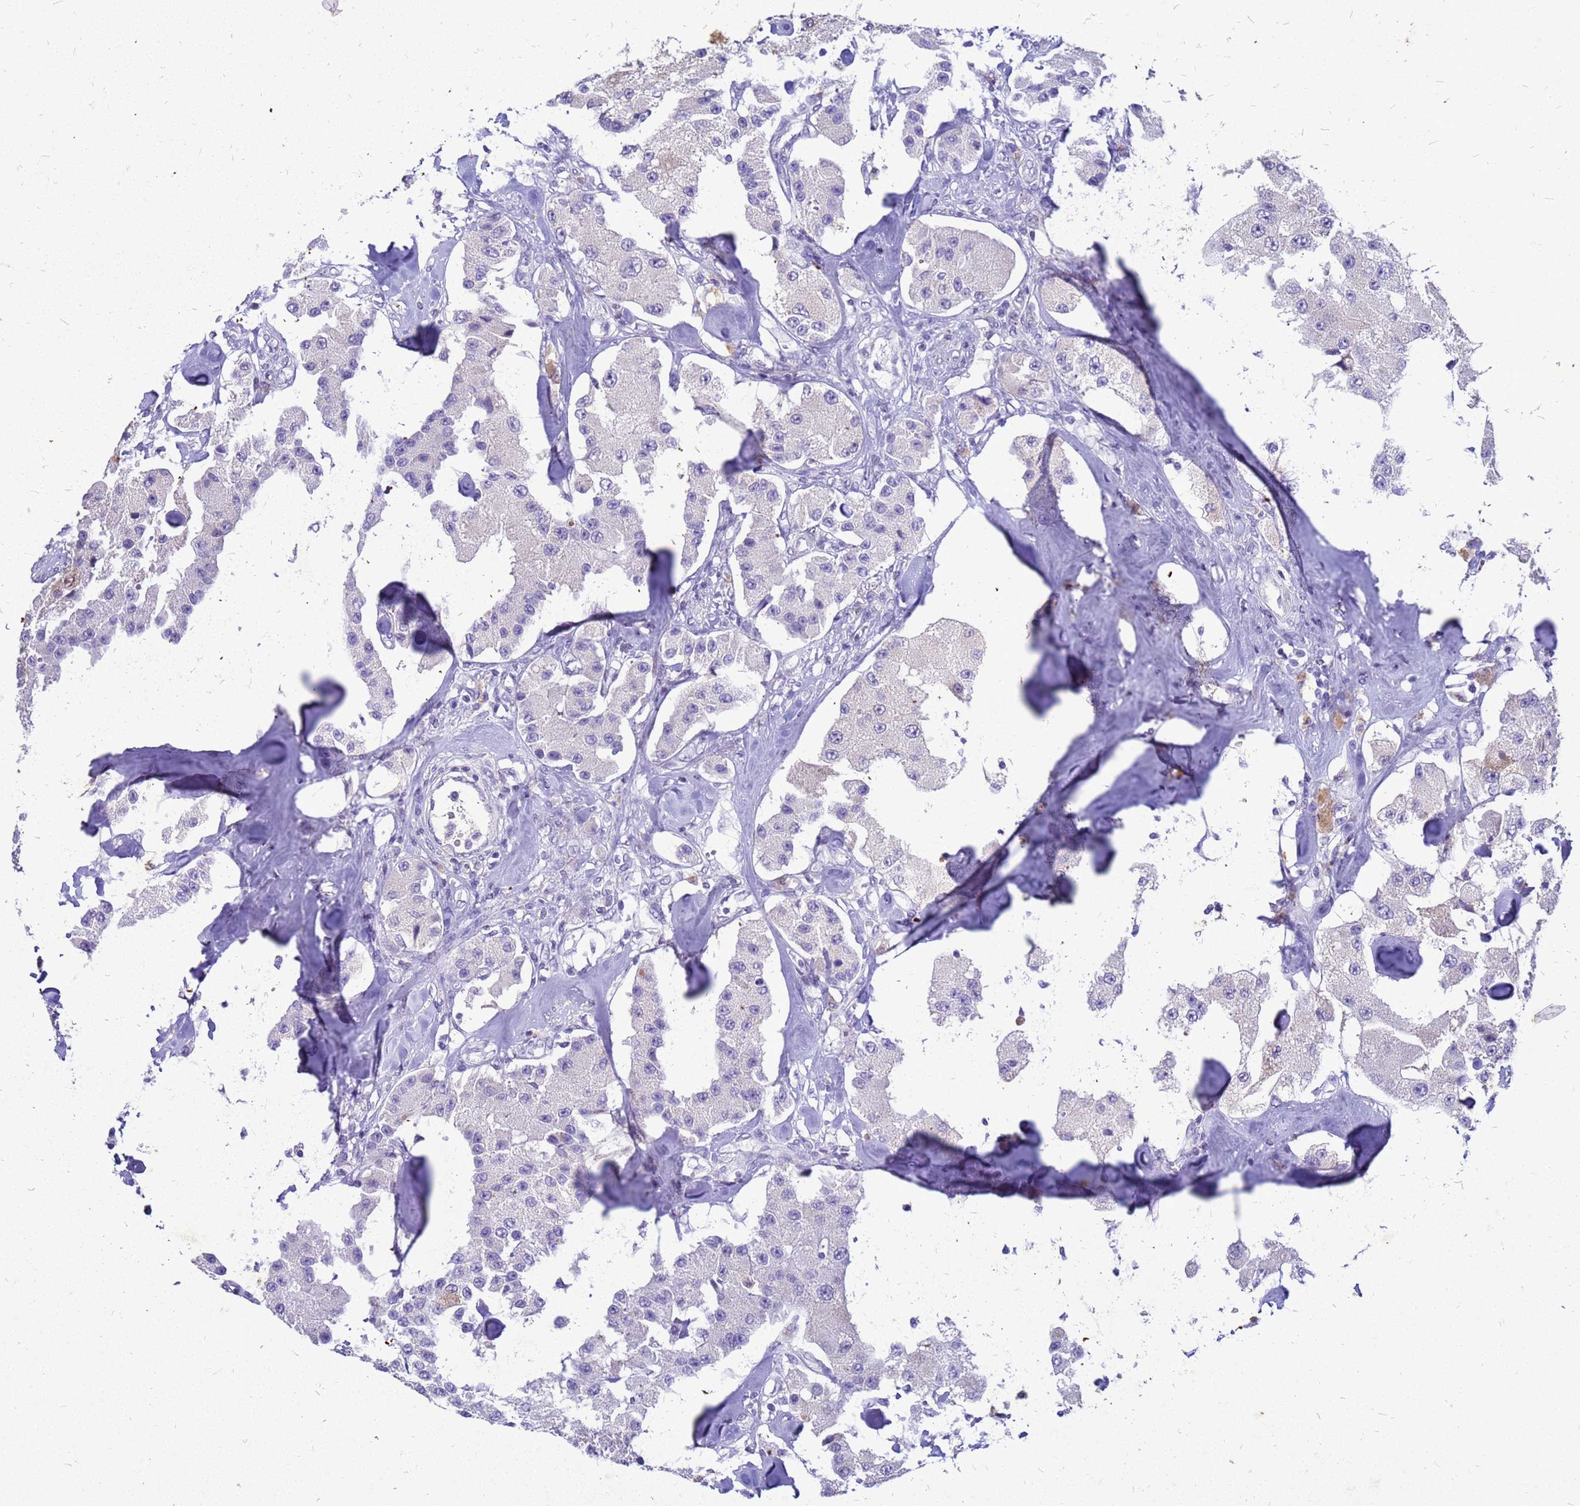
{"staining": {"intensity": "negative", "quantity": "none", "location": "none"}, "tissue": "carcinoid", "cell_type": "Tumor cells", "image_type": "cancer", "snomed": [{"axis": "morphology", "description": "Carcinoid, malignant, NOS"}, {"axis": "topography", "description": "Pancreas"}], "caption": "This image is of carcinoid stained with immunohistochemistry (IHC) to label a protein in brown with the nuclei are counter-stained blue. There is no staining in tumor cells. Brightfield microscopy of immunohistochemistry (IHC) stained with DAB (brown) and hematoxylin (blue), captured at high magnification.", "gene": "AKR1C1", "patient": {"sex": "male", "age": 41}}